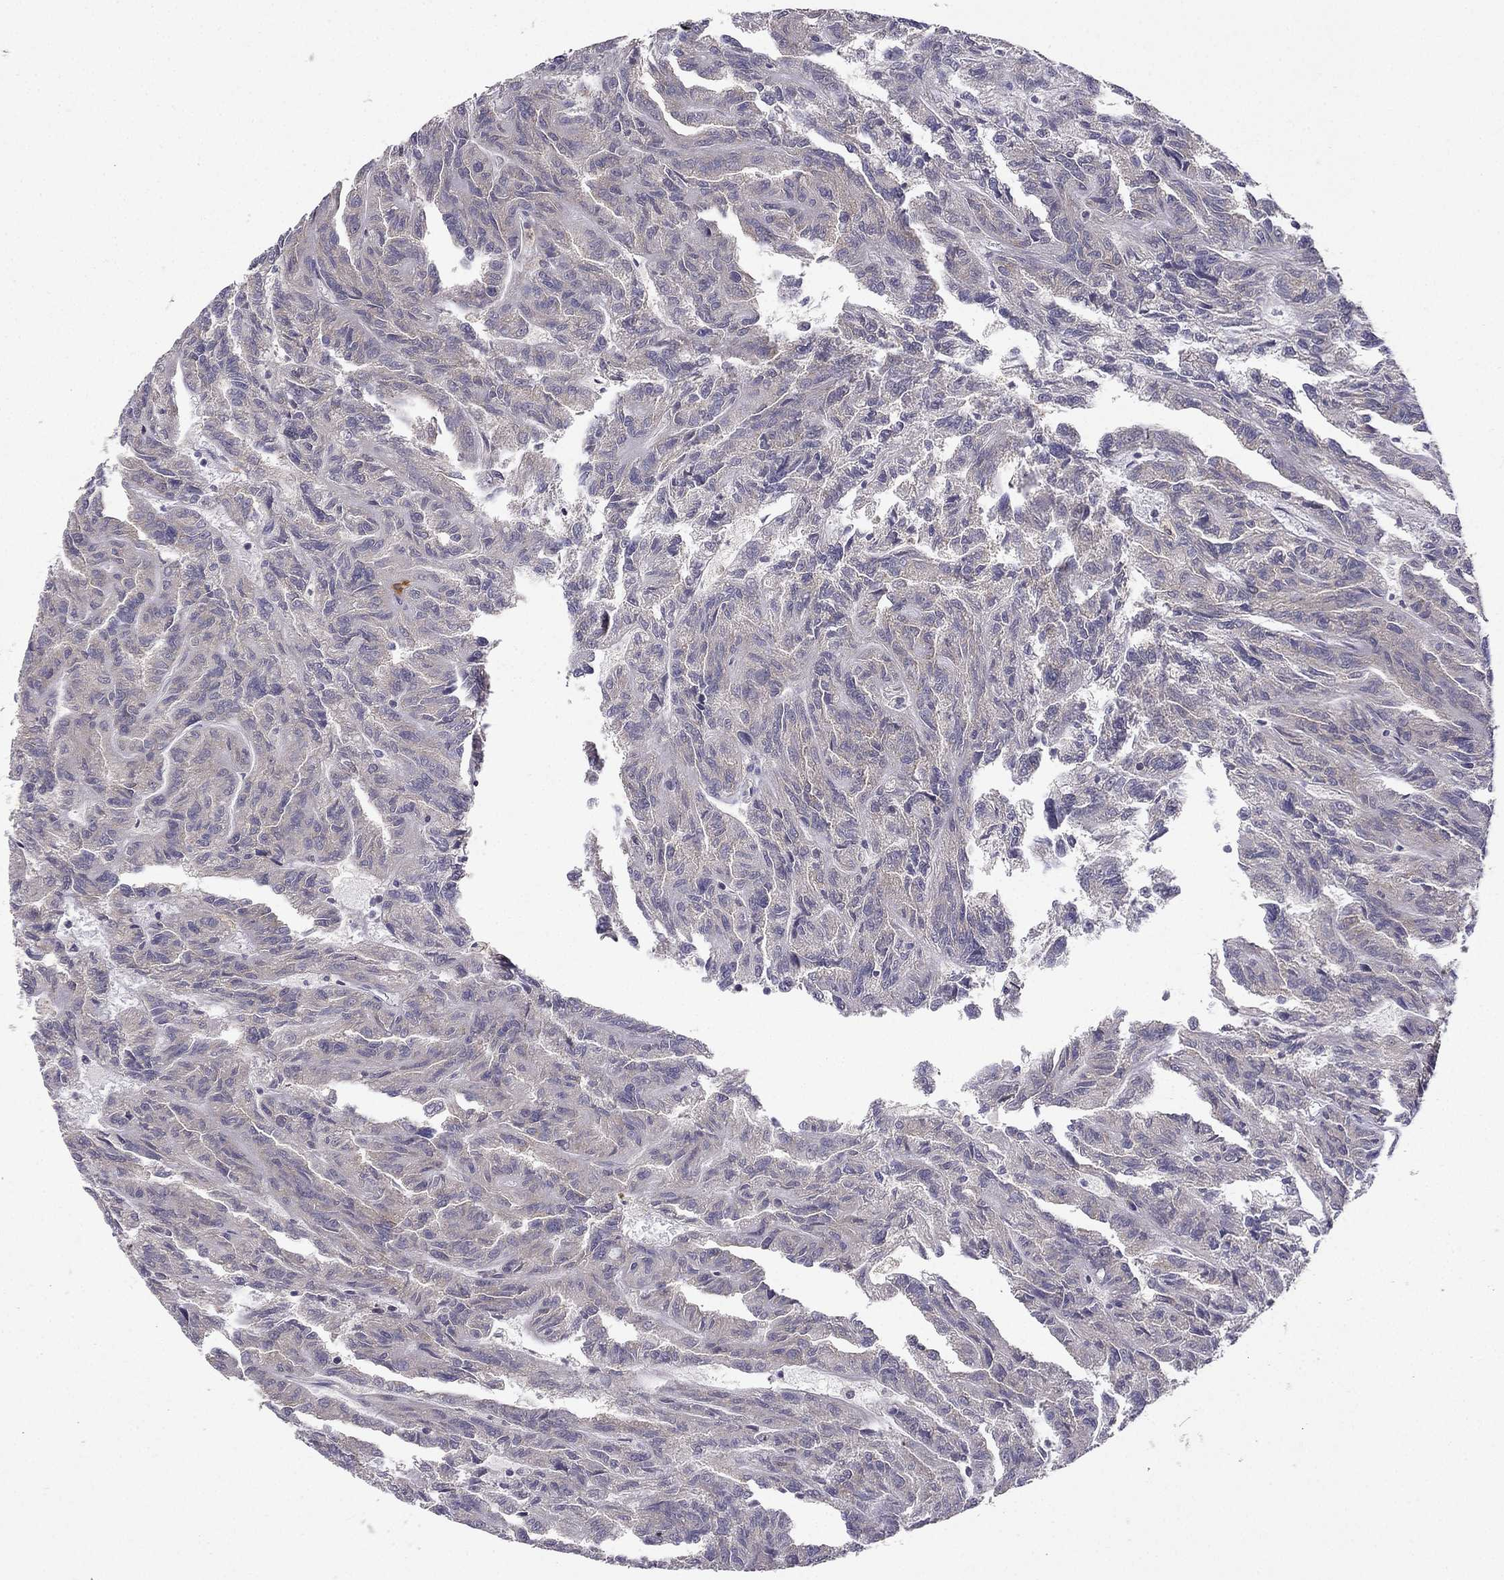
{"staining": {"intensity": "negative", "quantity": "none", "location": "none"}, "tissue": "renal cancer", "cell_type": "Tumor cells", "image_type": "cancer", "snomed": [{"axis": "morphology", "description": "Adenocarcinoma, NOS"}, {"axis": "topography", "description": "Kidney"}], "caption": "Protein analysis of renal cancer shows no significant staining in tumor cells.", "gene": "STXBP5", "patient": {"sex": "male", "age": 79}}